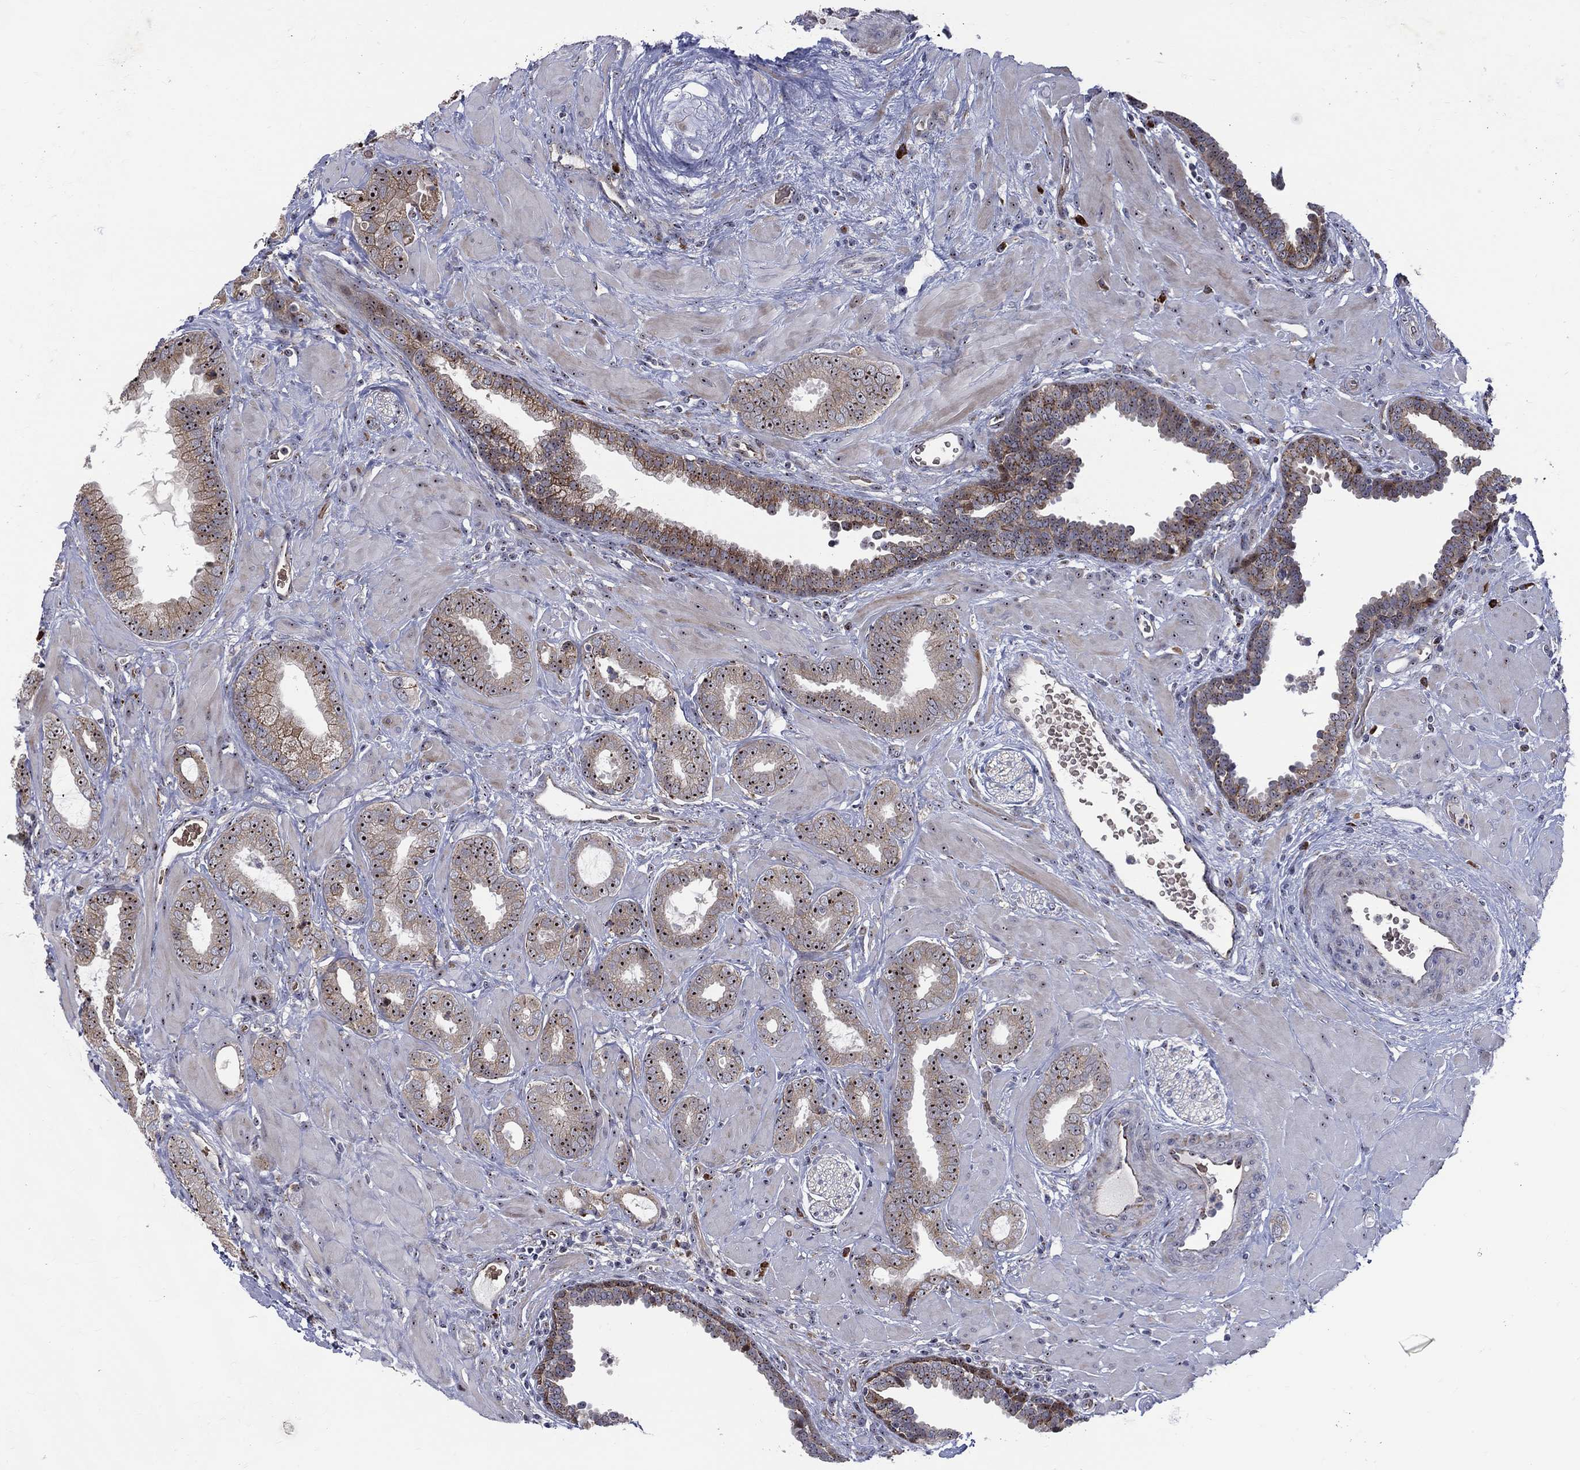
{"staining": {"intensity": "strong", "quantity": "25%-75%", "location": "nuclear"}, "tissue": "prostate cancer", "cell_type": "Tumor cells", "image_type": "cancer", "snomed": [{"axis": "morphology", "description": "Adenocarcinoma, Low grade"}, {"axis": "topography", "description": "Prostate"}], "caption": "Prostate low-grade adenocarcinoma stained with a protein marker demonstrates strong staining in tumor cells.", "gene": "VHL", "patient": {"sex": "male", "age": 68}}